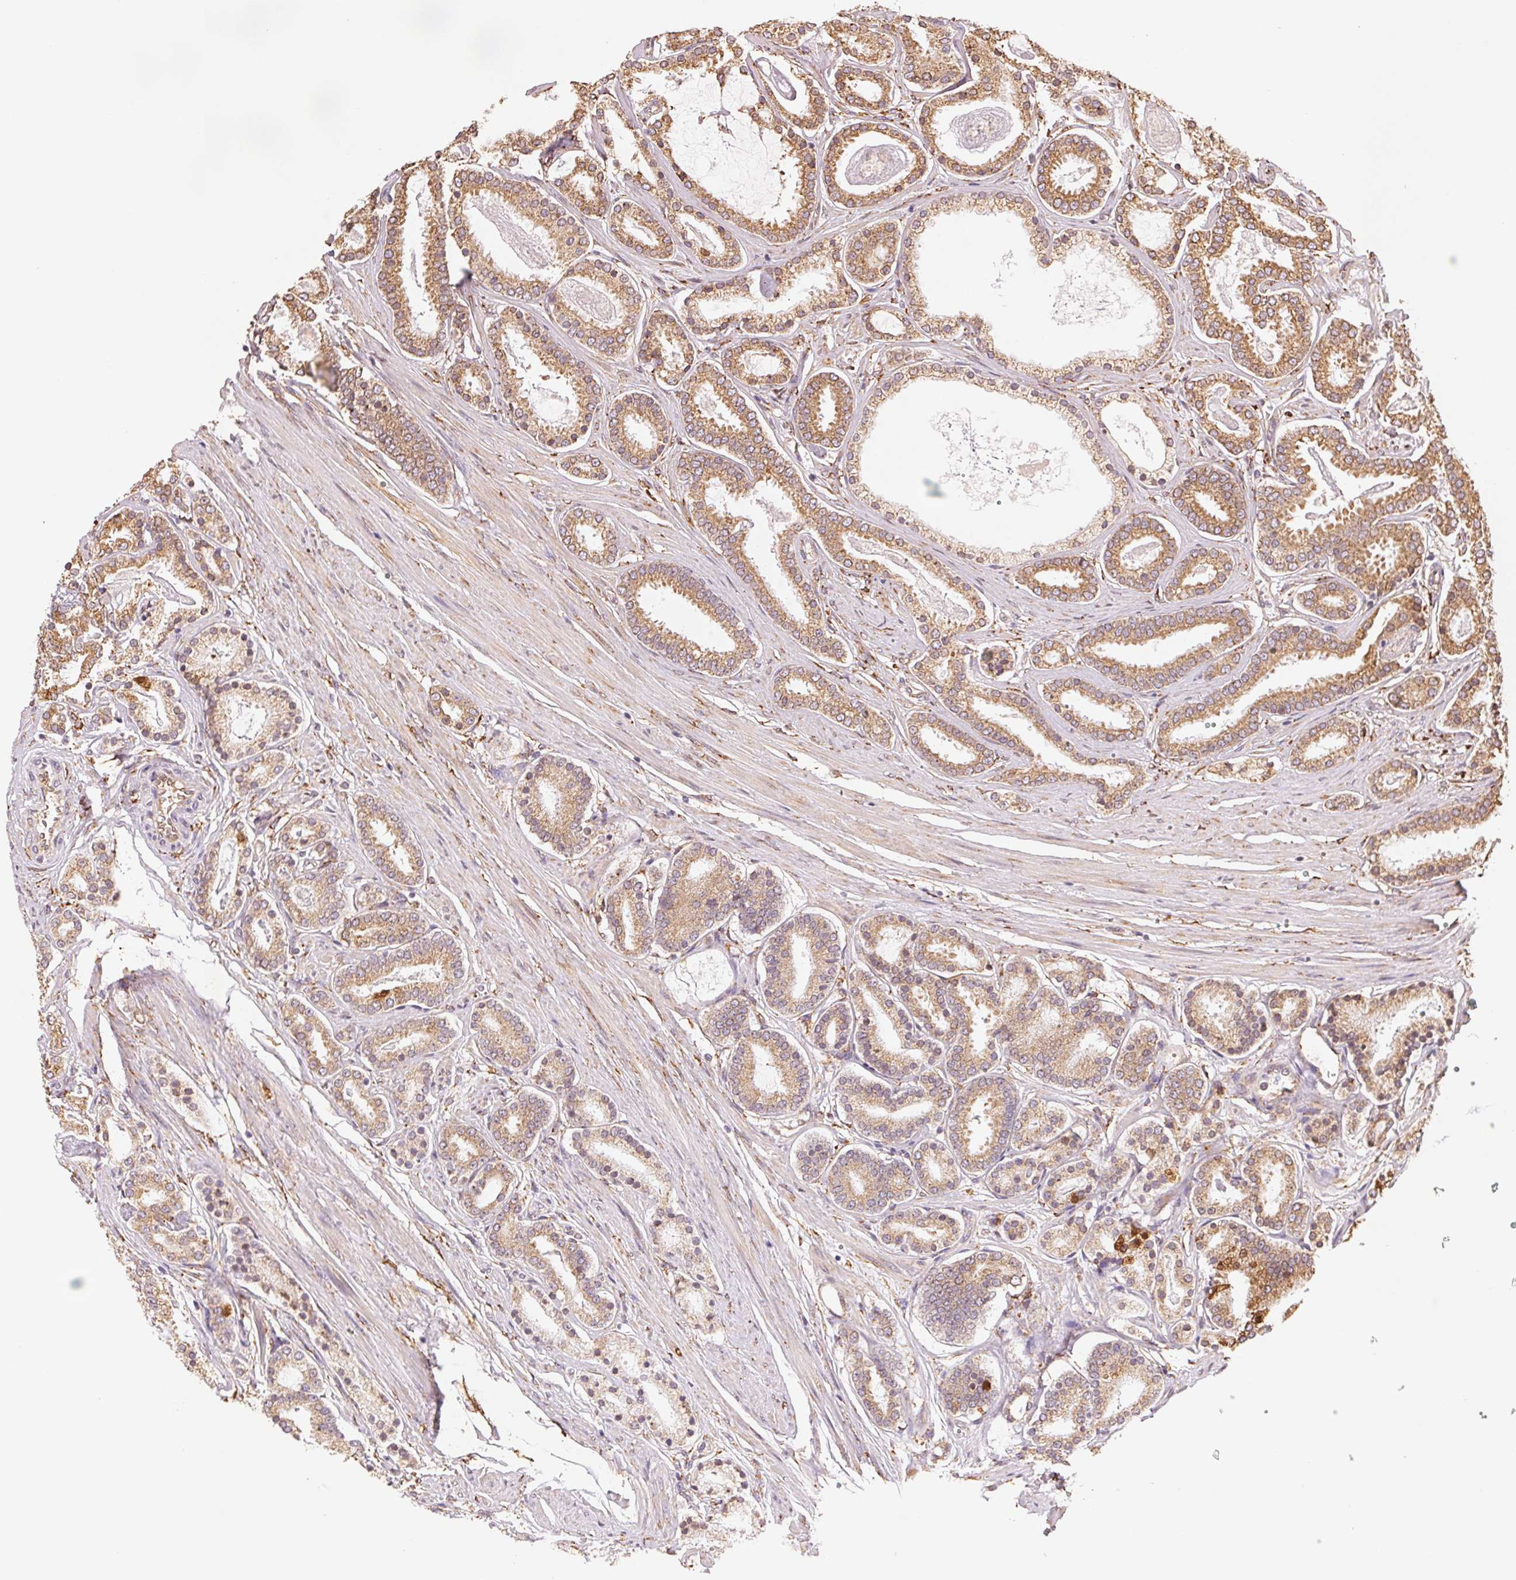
{"staining": {"intensity": "moderate", "quantity": ">75%", "location": "cytoplasmic/membranous"}, "tissue": "prostate cancer", "cell_type": "Tumor cells", "image_type": "cancer", "snomed": [{"axis": "morphology", "description": "Adenocarcinoma, High grade"}, {"axis": "topography", "description": "Prostate"}], "caption": "Immunohistochemistry (IHC) of prostate adenocarcinoma (high-grade) displays medium levels of moderate cytoplasmic/membranous expression in about >75% of tumor cells.", "gene": "RCN3", "patient": {"sex": "male", "age": 63}}